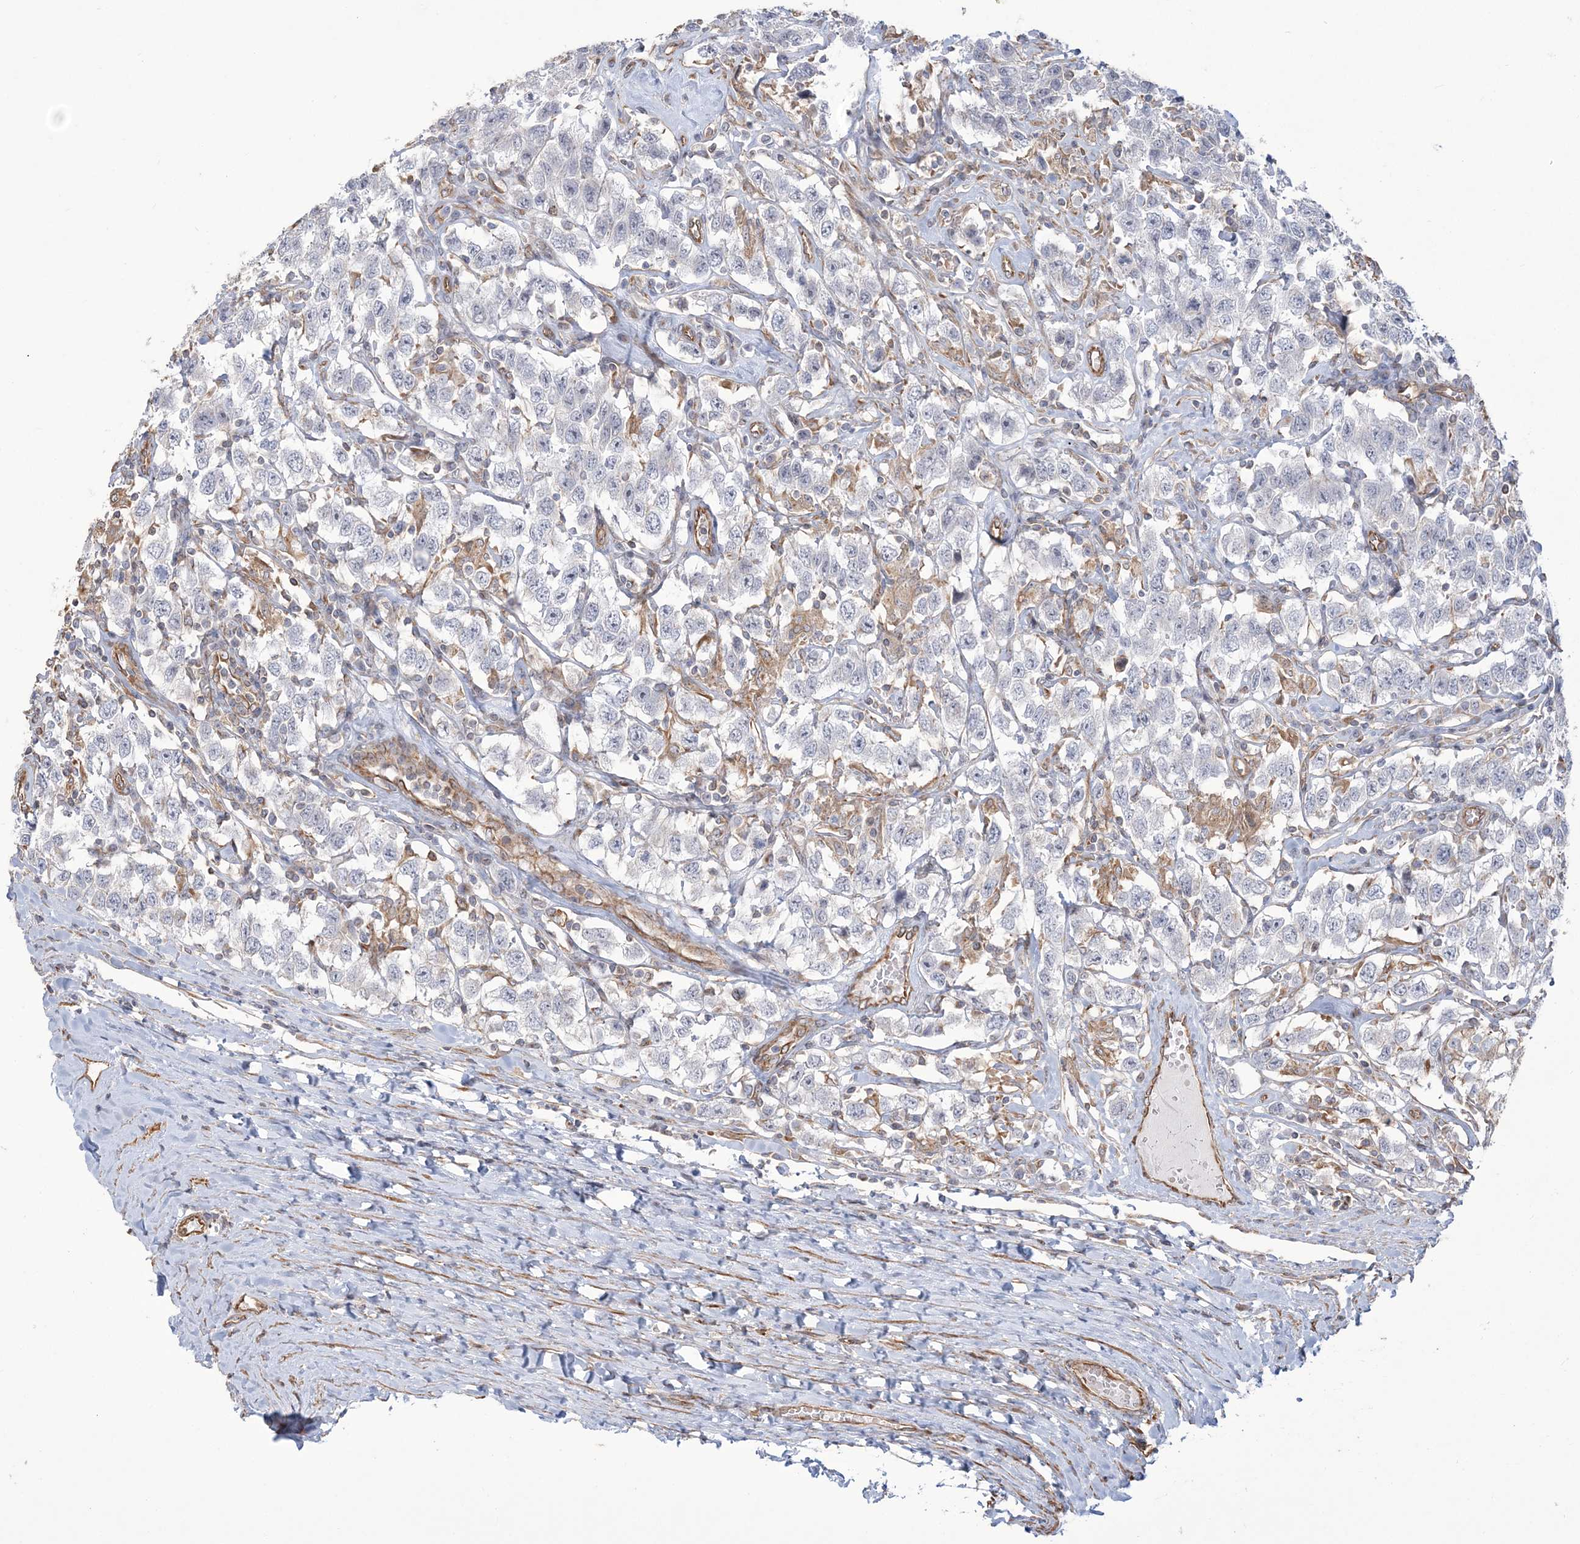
{"staining": {"intensity": "negative", "quantity": "none", "location": "none"}, "tissue": "testis cancer", "cell_type": "Tumor cells", "image_type": "cancer", "snomed": [{"axis": "morphology", "description": "Seminoma, NOS"}, {"axis": "topography", "description": "Testis"}], "caption": "Immunohistochemistry image of neoplastic tissue: testis seminoma stained with DAB (3,3'-diaminobenzidine) displays no significant protein positivity in tumor cells.", "gene": "ZNF821", "patient": {"sex": "male", "age": 41}}